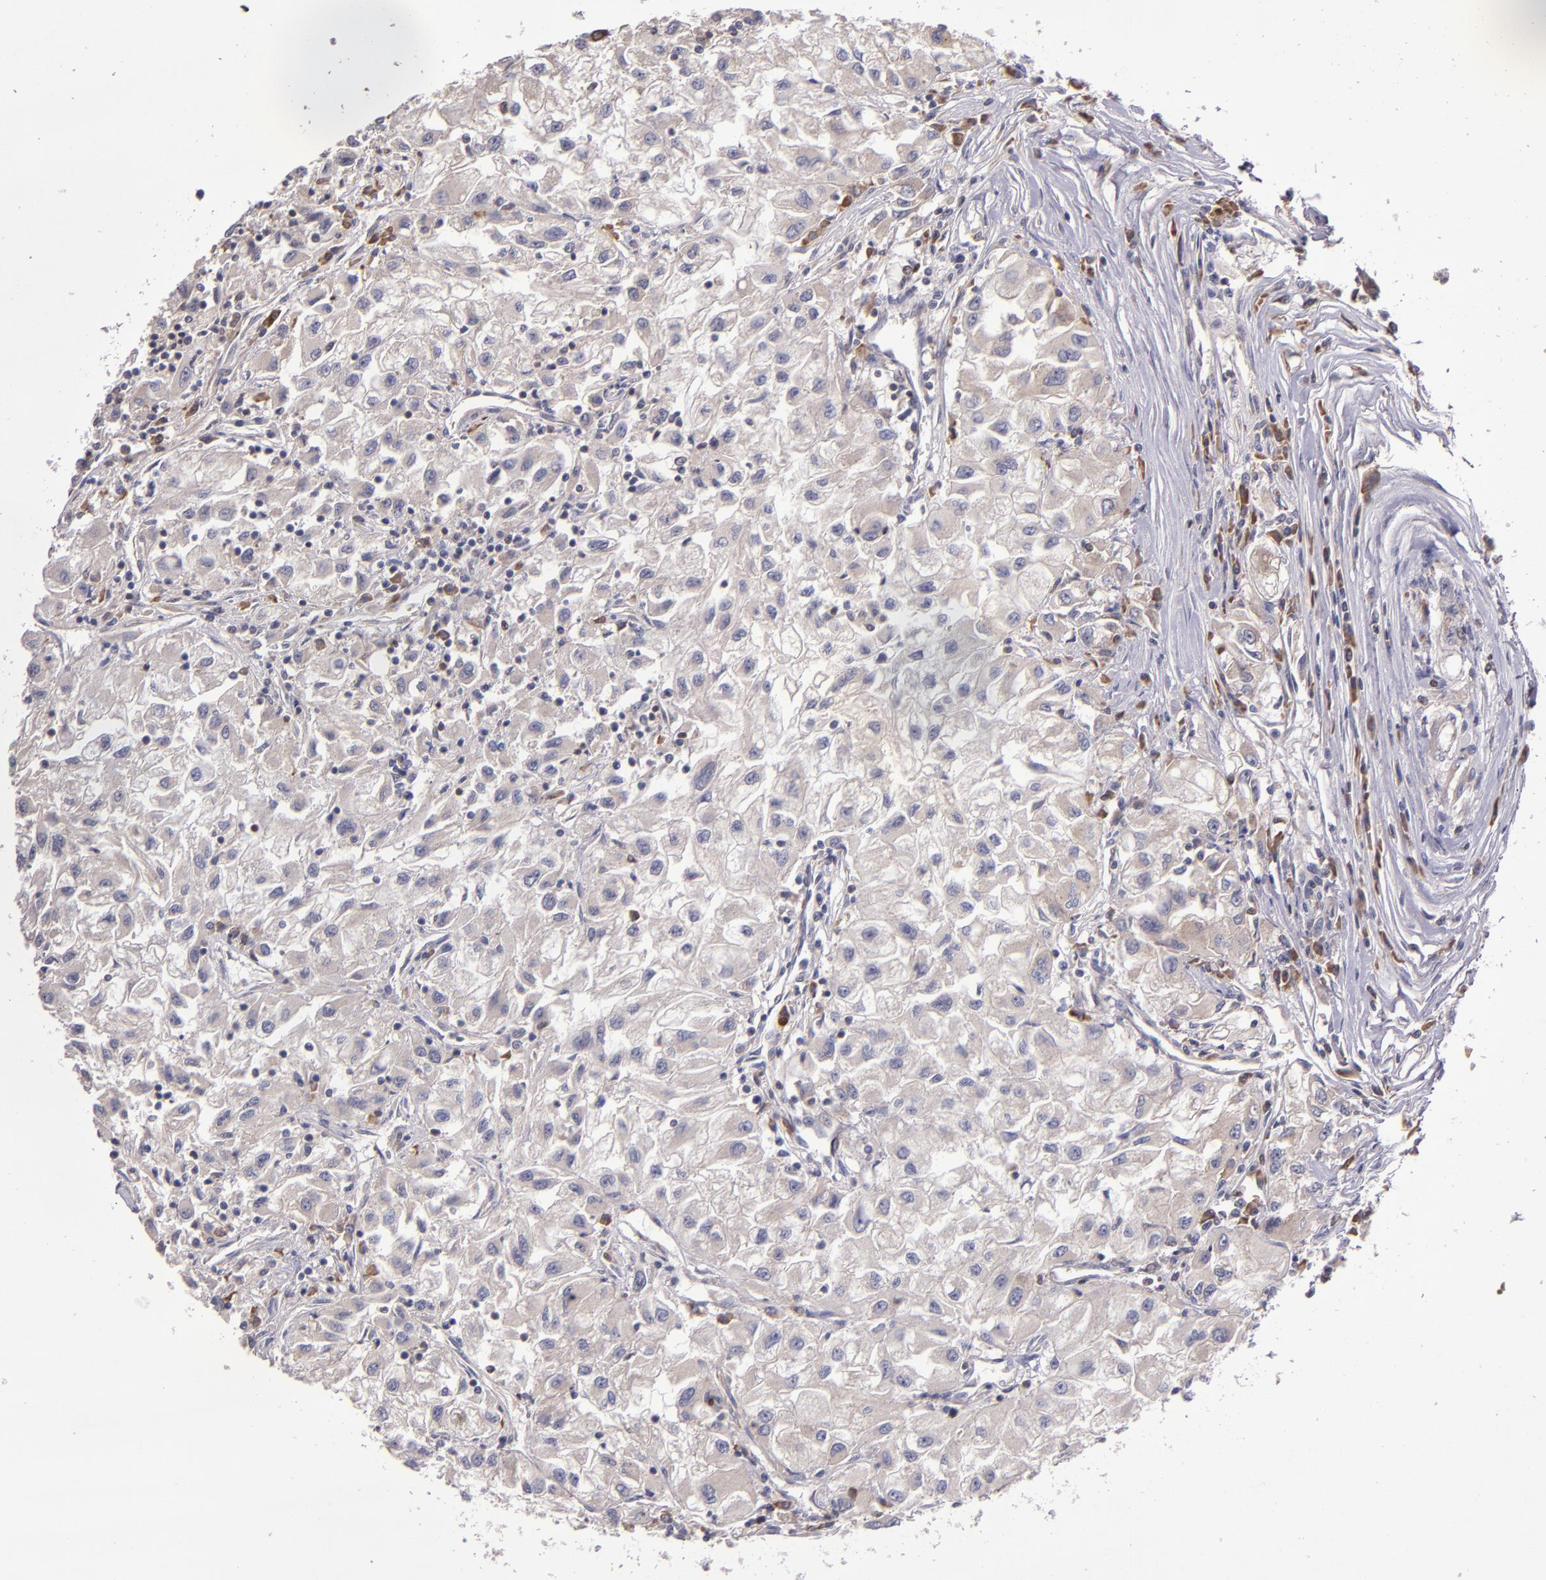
{"staining": {"intensity": "weak", "quantity": ">75%", "location": "cytoplasmic/membranous"}, "tissue": "renal cancer", "cell_type": "Tumor cells", "image_type": "cancer", "snomed": [{"axis": "morphology", "description": "Adenocarcinoma, NOS"}, {"axis": "topography", "description": "Kidney"}], "caption": "Tumor cells exhibit low levels of weak cytoplasmic/membranous staining in about >75% of cells in human renal cancer (adenocarcinoma).", "gene": "EIF4ENIF1", "patient": {"sex": "male", "age": 59}}